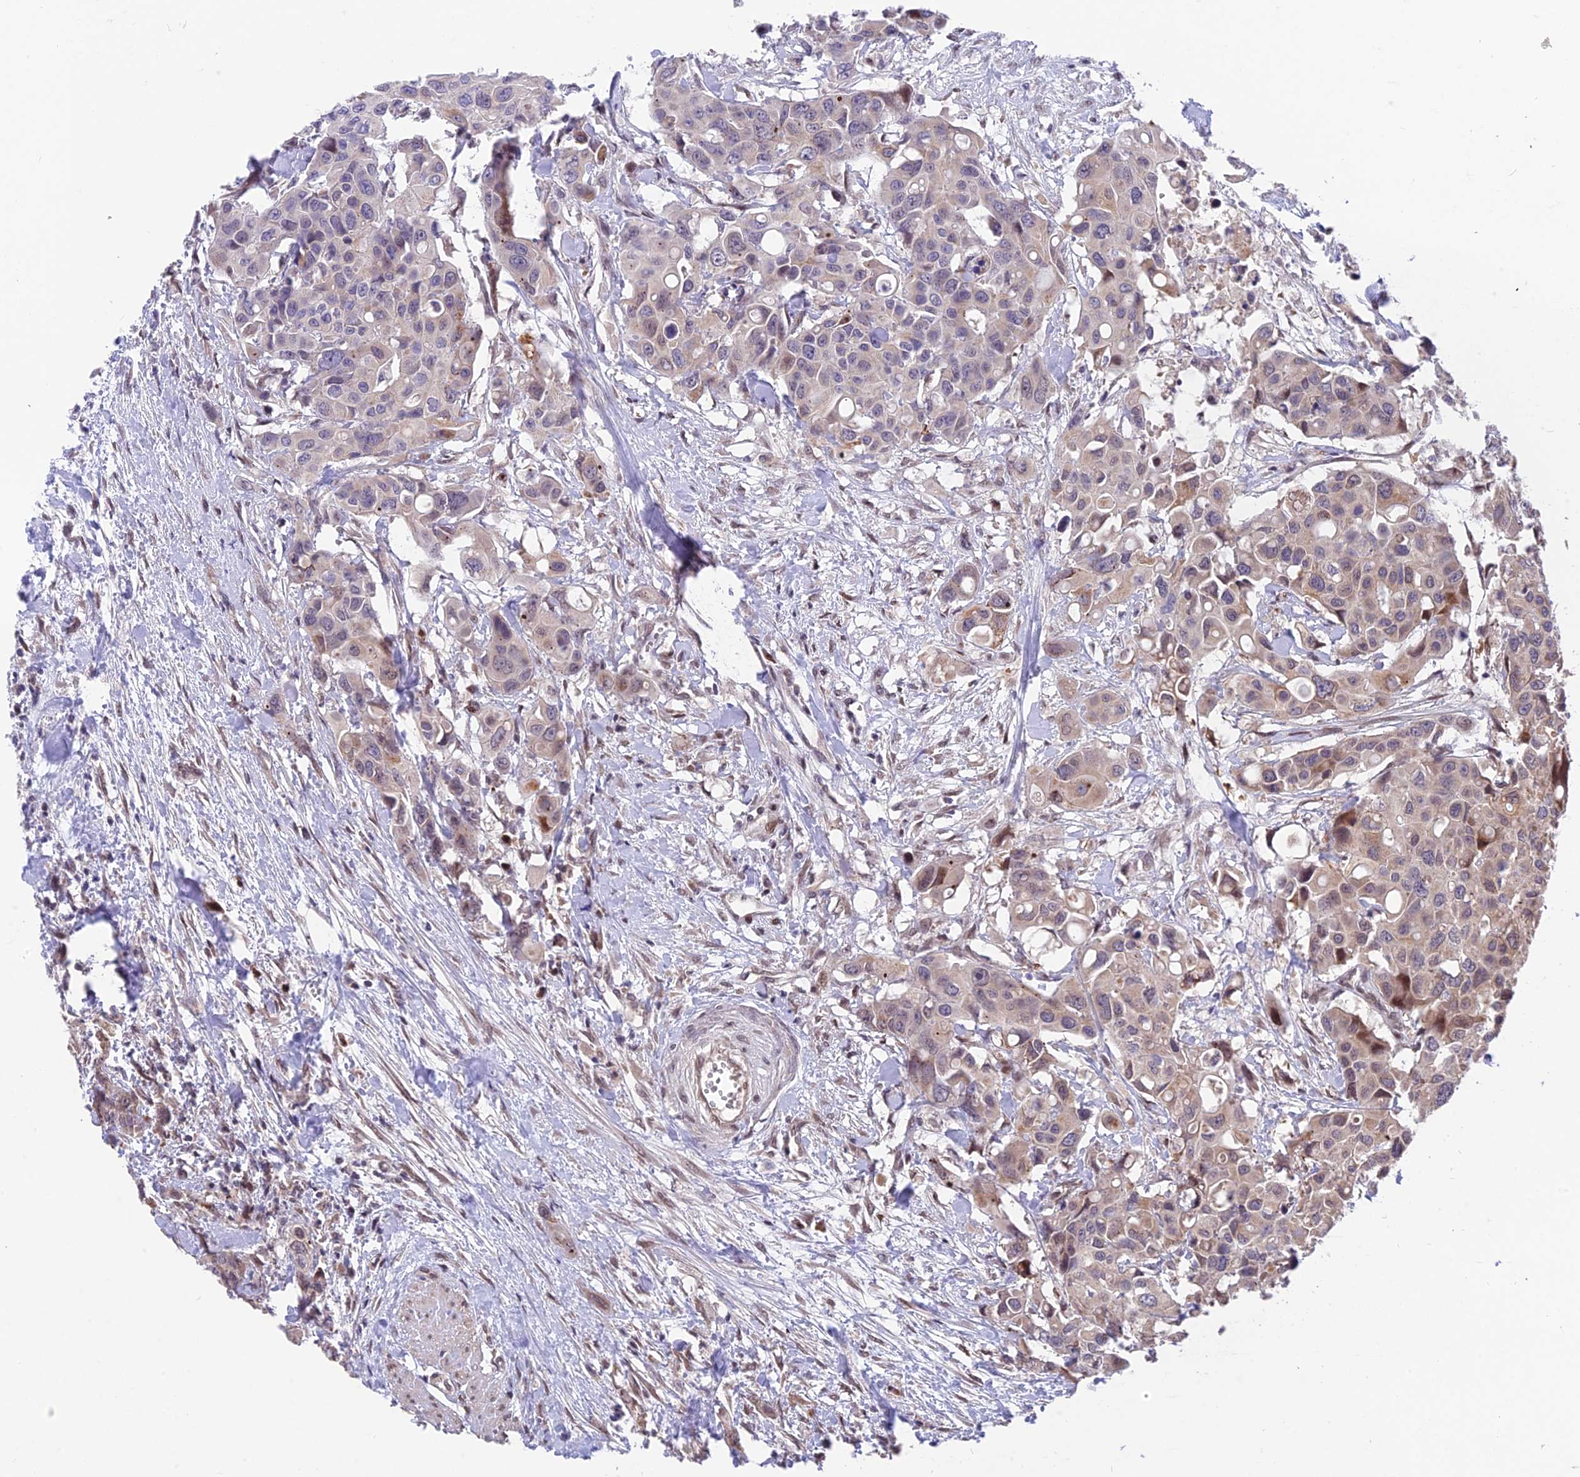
{"staining": {"intensity": "weak", "quantity": "<25%", "location": "cytoplasmic/membranous,nuclear"}, "tissue": "colorectal cancer", "cell_type": "Tumor cells", "image_type": "cancer", "snomed": [{"axis": "morphology", "description": "Adenocarcinoma, NOS"}, {"axis": "topography", "description": "Colon"}], "caption": "This histopathology image is of adenocarcinoma (colorectal) stained with IHC to label a protein in brown with the nuclei are counter-stained blue. There is no positivity in tumor cells.", "gene": "CYP2R1", "patient": {"sex": "male", "age": 77}}